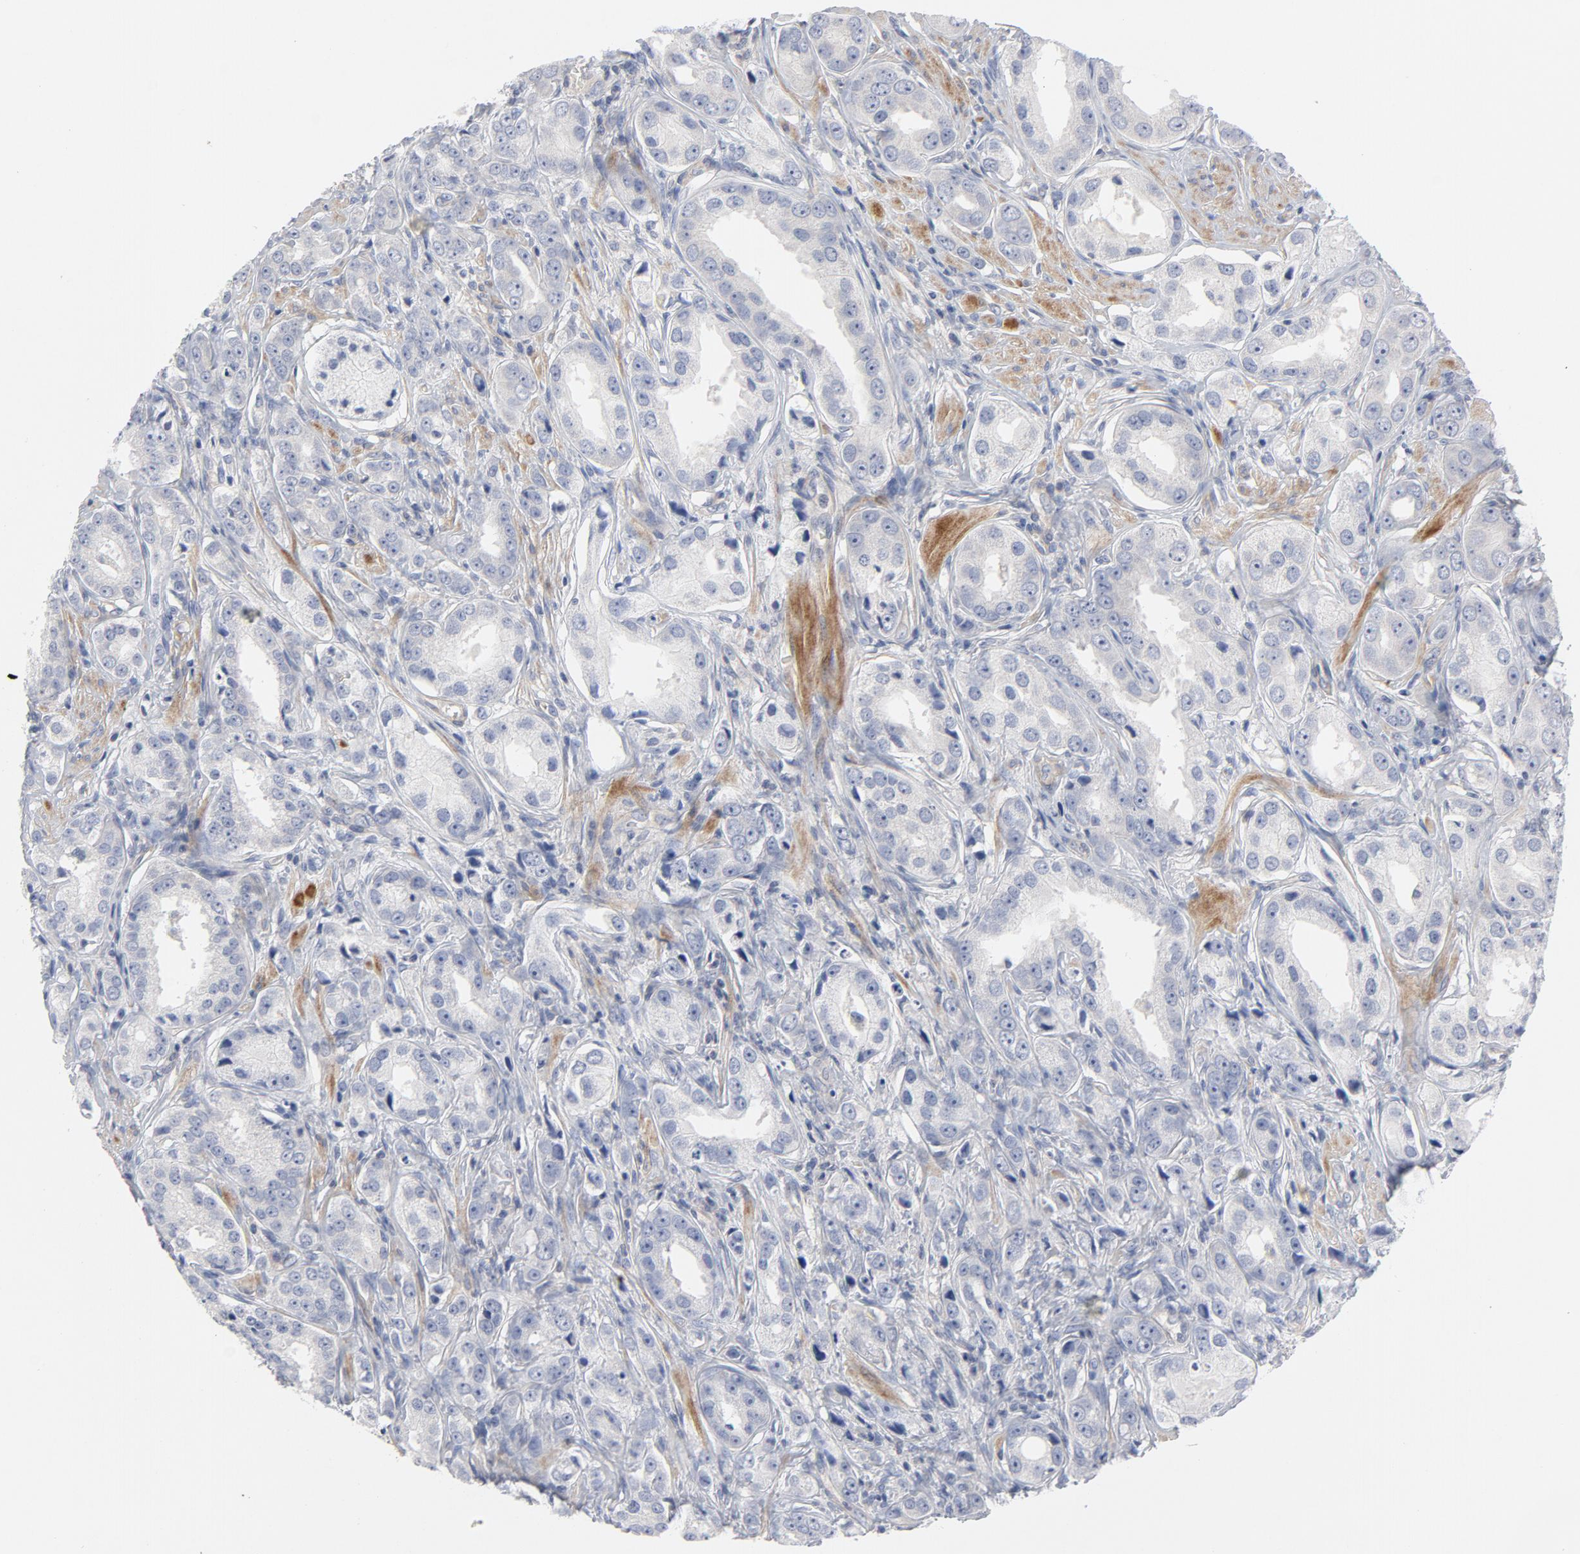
{"staining": {"intensity": "negative", "quantity": "none", "location": "none"}, "tissue": "prostate cancer", "cell_type": "Tumor cells", "image_type": "cancer", "snomed": [{"axis": "morphology", "description": "Adenocarcinoma, Medium grade"}, {"axis": "topography", "description": "Prostate"}], "caption": "Immunohistochemistry (IHC) micrograph of adenocarcinoma (medium-grade) (prostate) stained for a protein (brown), which displays no expression in tumor cells. Brightfield microscopy of IHC stained with DAB (brown) and hematoxylin (blue), captured at high magnification.", "gene": "ROCK1", "patient": {"sex": "male", "age": 53}}